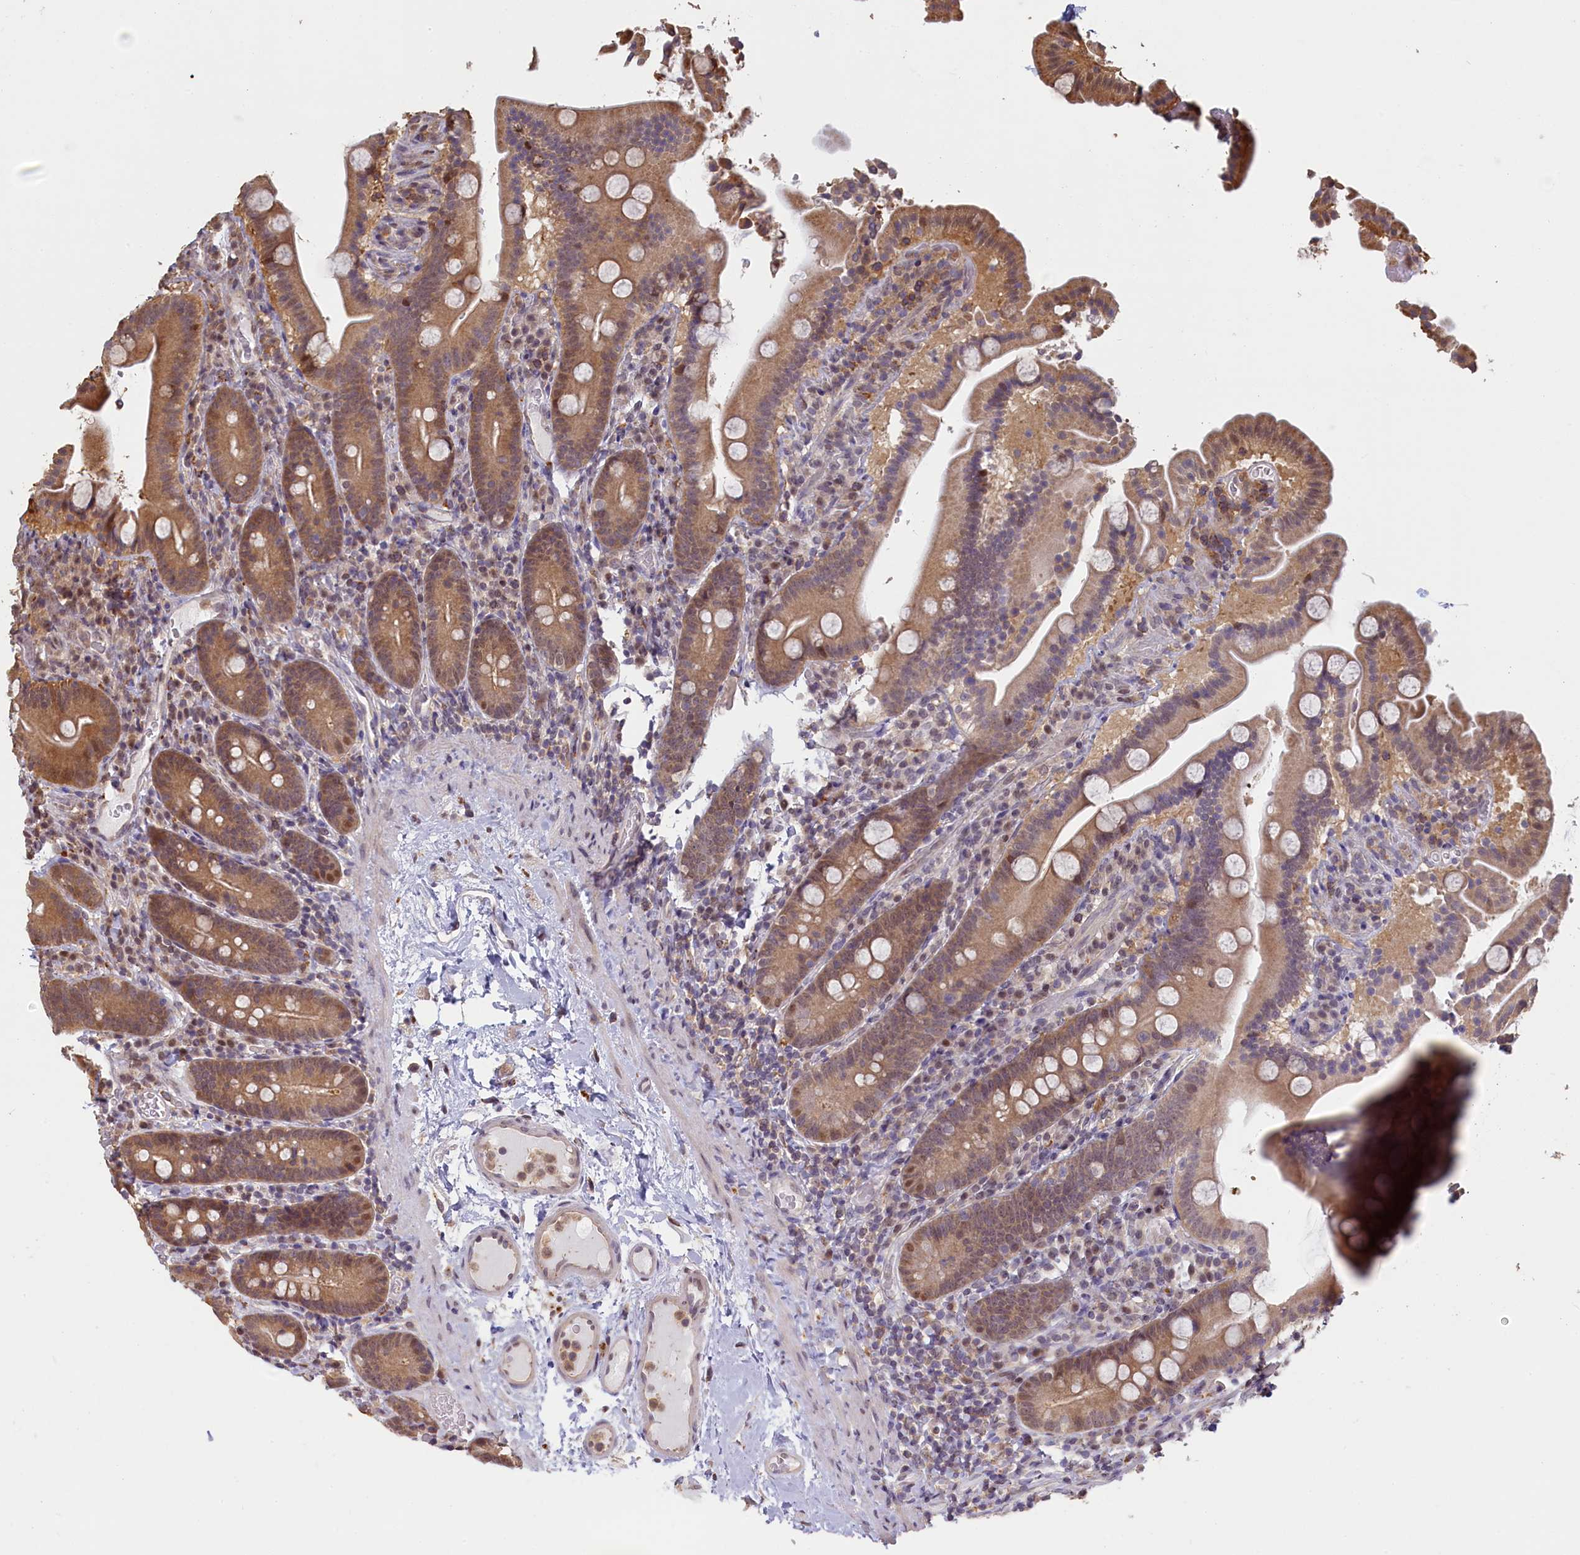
{"staining": {"intensity": "moderate", "quantity": ">75%", "location": "cytoplasmic/membranous,nuclear"}, "tissue": "duodenum", "cell_type": "Glandular cells", "image_type": "normal", "snomed": [{"axis": "morphology", "description": "Normal tissue, NOS"}, {"axis": "topography", "description": "Duodenum"}], "caption": "A medium amount of moderate cytoplasmic/membranous,nuclear staining is seen in about >75% of glandular cells in normal duodenum. The protein of interest is shown in brown color, while the nuclei are stained blue.", "gene": "UCHL3", "patient": {"sex": "male", "age": 55}}